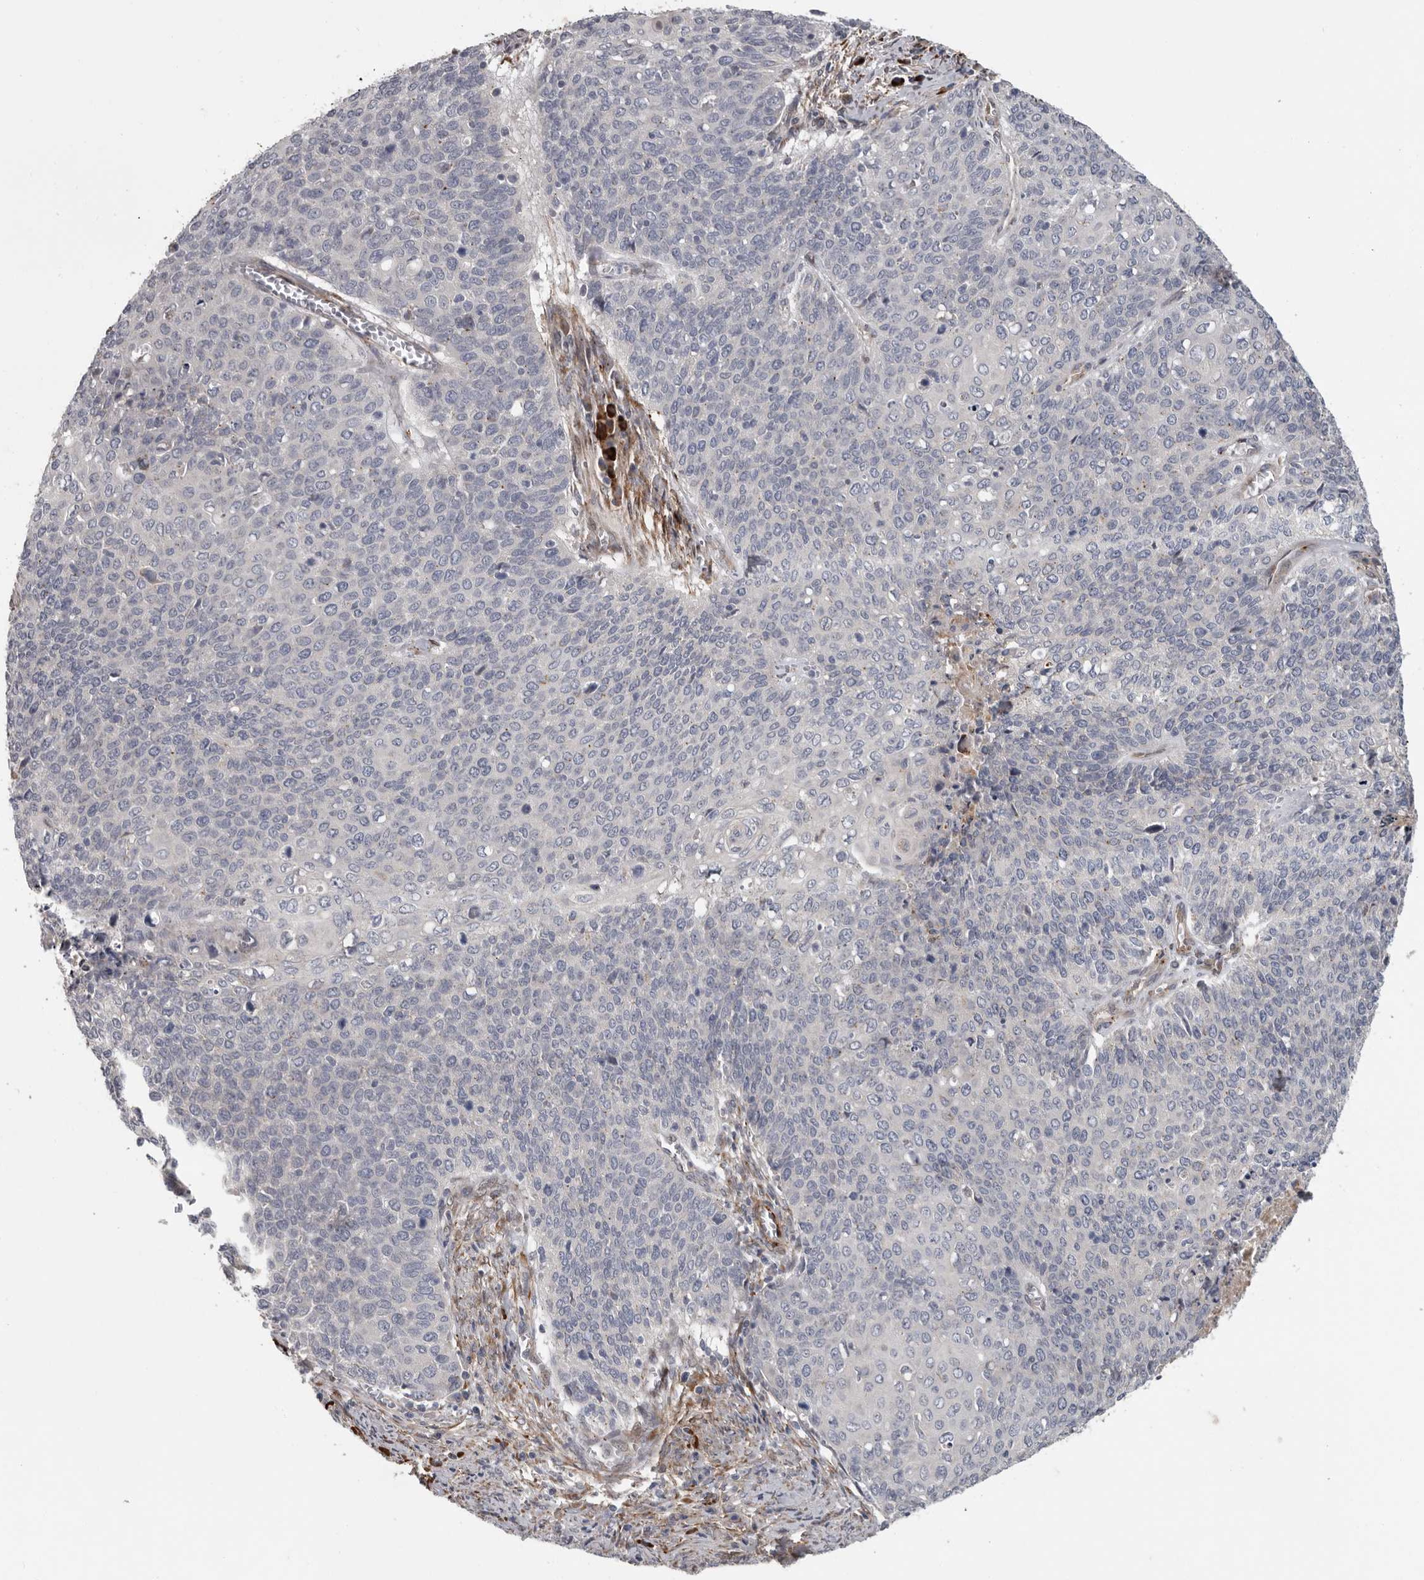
{"staining": {"intensity": "negative", "quantity": "none", "location": "none"}, "tissue": "cervical cancer", "cell_type": "Tumor cells", "image_type": "cancer", "snomed": [{"axis": "morphology", "description": "Squamous cell carcinoma, NOS"}, {"axis": "topography", "description": "Cervix"}], "caption": "Histopathology image shows no significant protein staining in tumor cells of cervical squamous cell carcinoma.", "gene": "ATXN3L", "patient": {"sex": "female", "age": 39}}